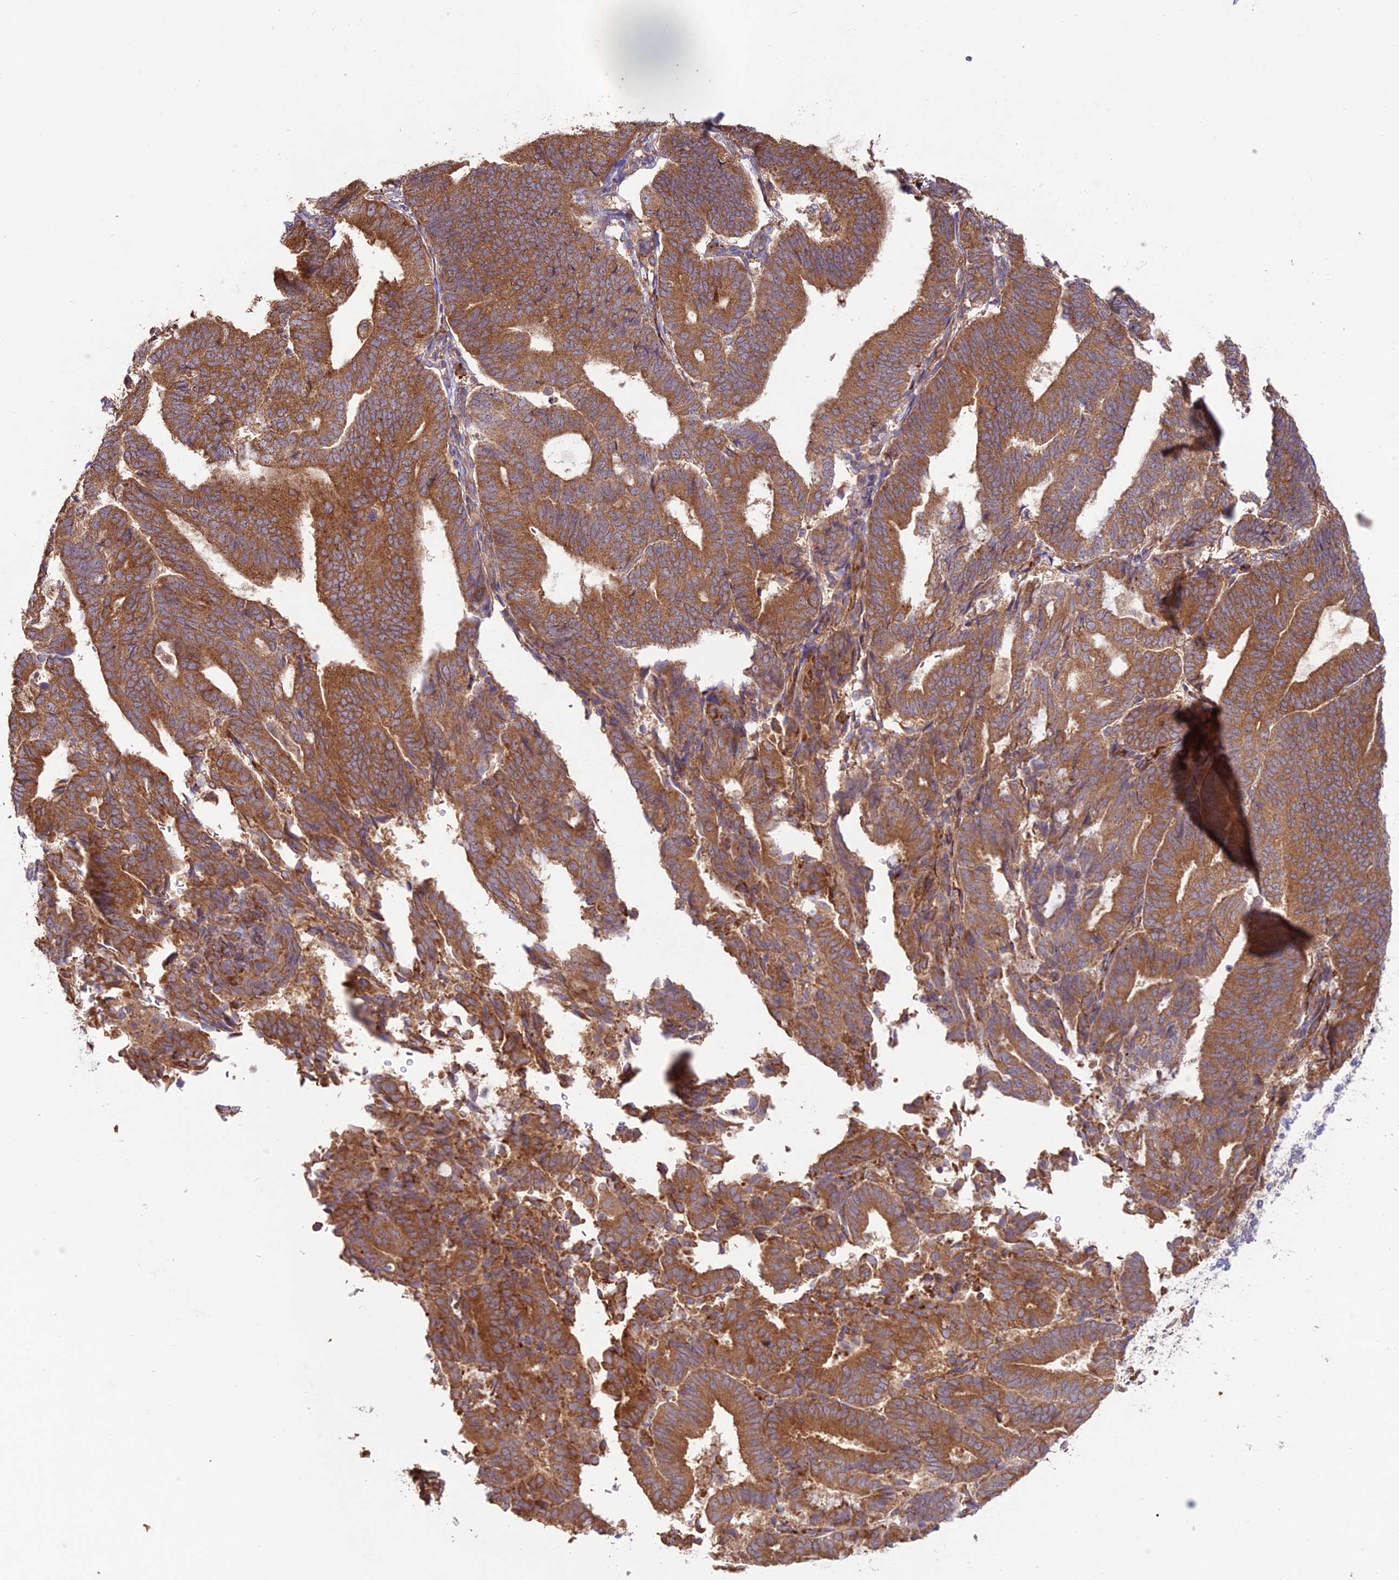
{"staining": {"intensity": "moderate", "quantity": ">75%", "location": "cytoplasmic/membranous"}, "tissue": "endometrial cancer", "cell_type": "Tumor cells", "image_type": "cancer", "snomed": [{"axis": "morphology", "description": "Adenocarcinoma, NOS"}, {"axis": "topography", "description": "Endometrium"}], "caption": "Protein expression by immunohistochemistry shows moderate cytoplasmic/membranous positivity in approximately >75% of tumor cells in endometrial cancer (adenocarcinoma).", "gene": "NXNL2", "patient": {"sex": "female", "age": 70}}